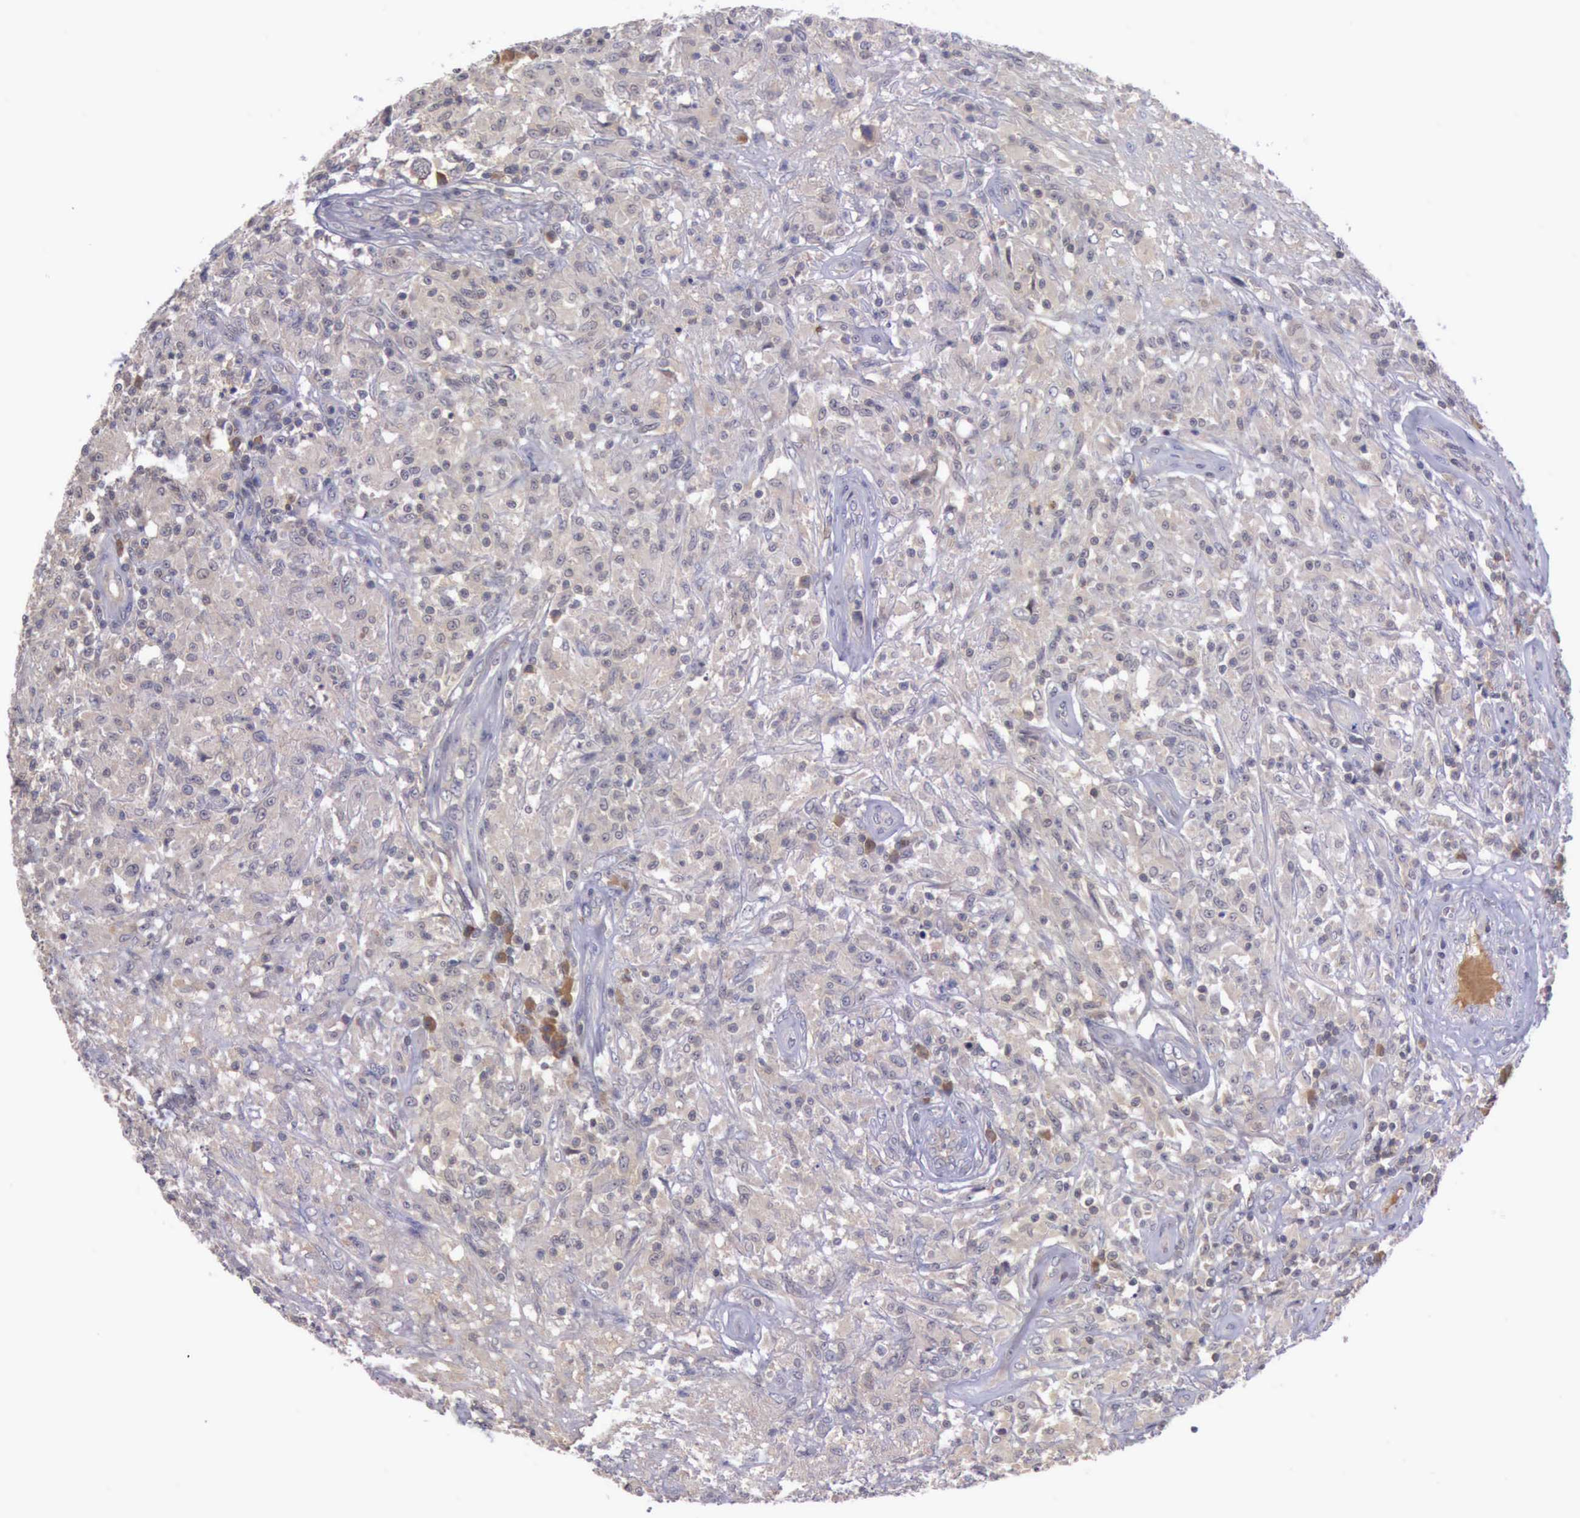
{"staining": {"intensity": "negative", "quantity": "none", "location": "none"}, "tissue": "testis cancer", "cell_type": "Tumor cells", "image_type": "cancer", "snomed": [{"axis": "morphology", "description": "Seminoma, NOS"}, {"axis": "topography", "description": "Testis"}], "caption": "IHC micrograph of testis cancer stained for a protein (brown), which exhibits no expression in tumor cells.", "gene": "RAB39B", "patient": {"sex": "male", "age": 34}}